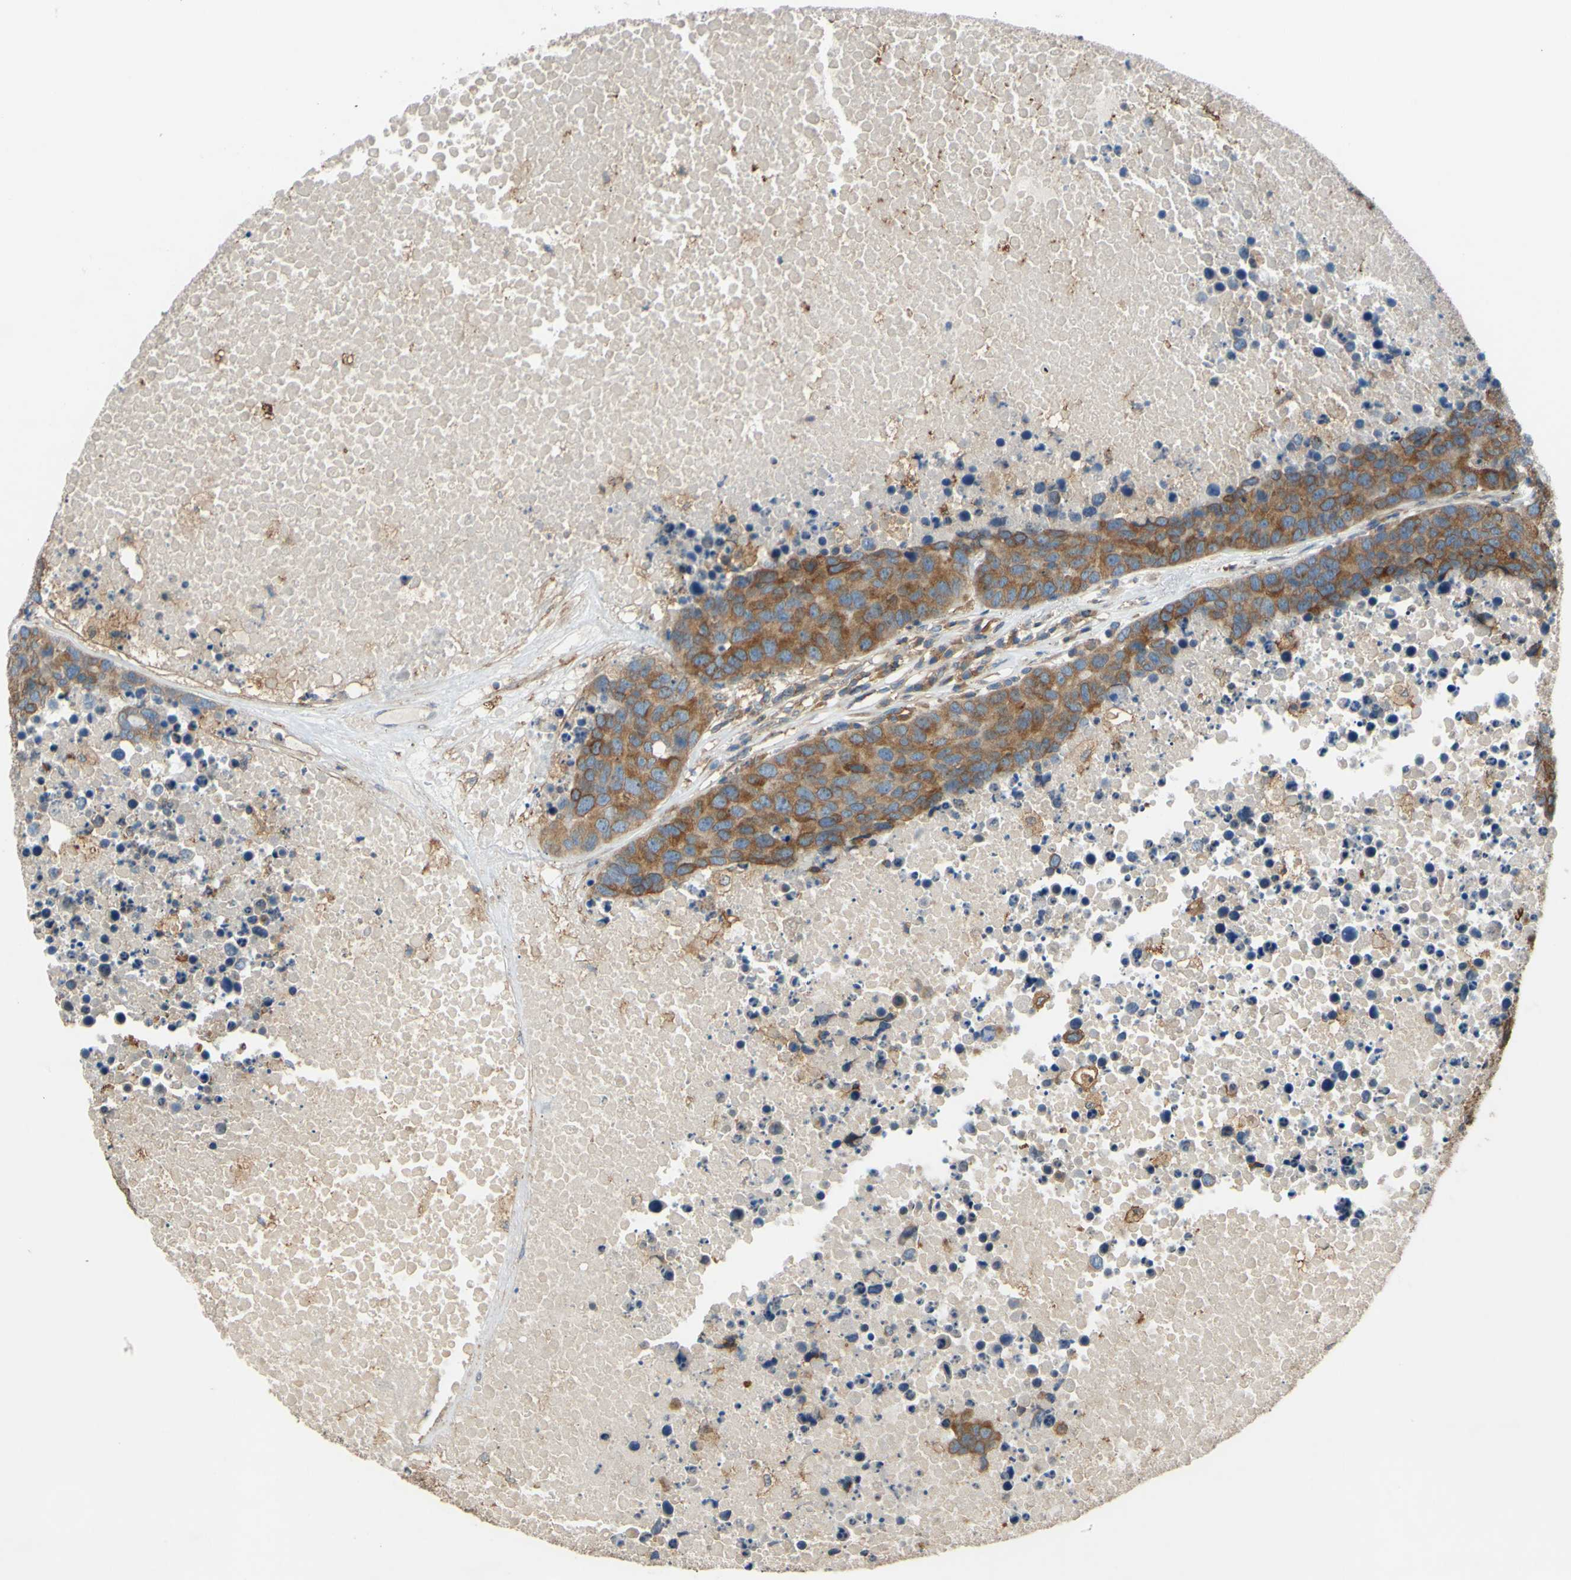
{"staining": {"intensity": "moderate", "quantity": ">75%", "location": "cytoplasmic/membranous"}, "tissue": "carcinoid", "cell_type": "Tumor cells", "image_type": "cancer", "snomed": [{"axis": "morphology", "description": "Carcinoid, malignant, NOS"}, {"axis": "topography", "description": "Lung"}], "caption": "A brown stain highlights moderate cytoplasmic/membranous positivity of a protein in malignant carcinoid tumor cells.", "gene": "POR", "patient": {"sex": "male", "age": 60}}